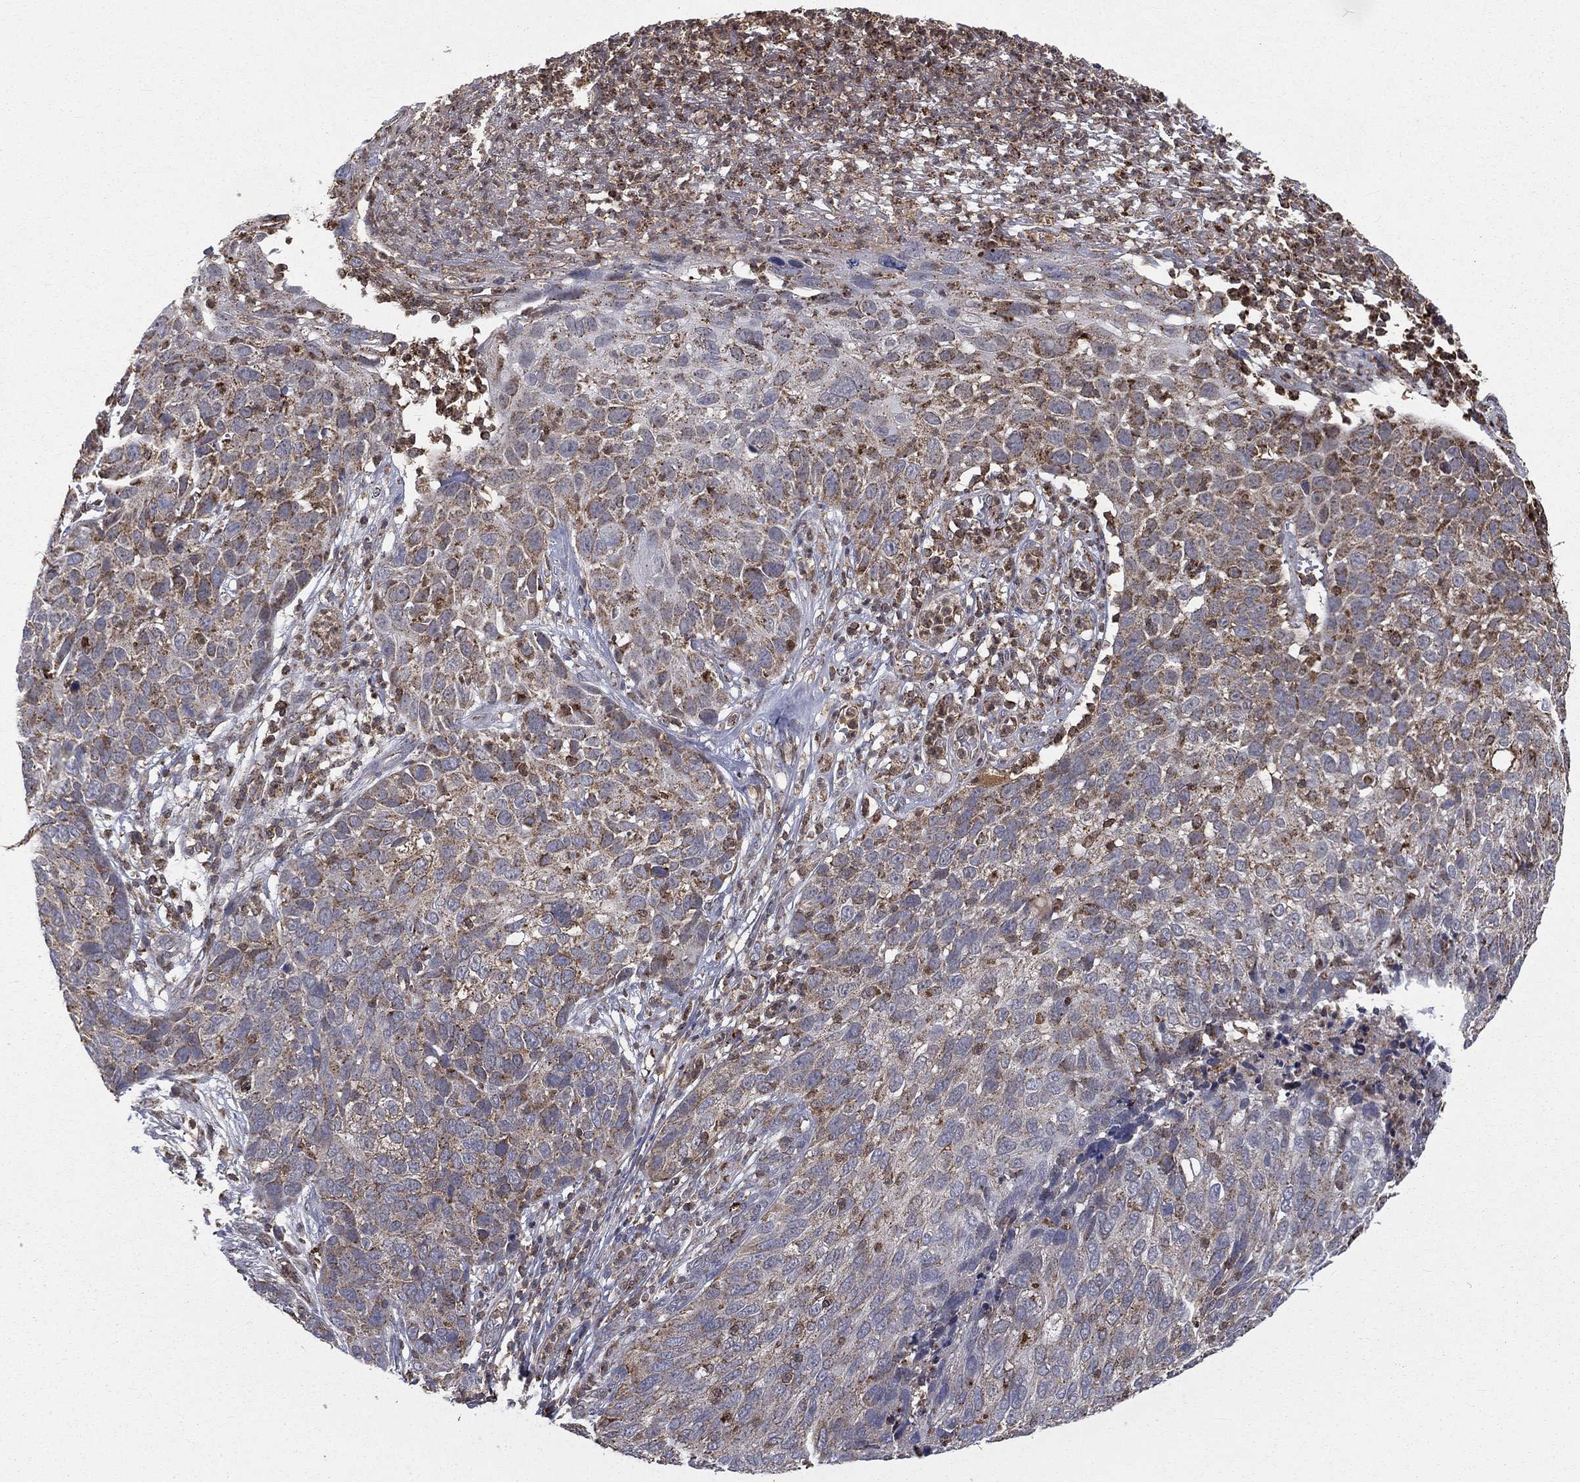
{"staining": {"intensity": "moderate", "quantity": "25%-75%", "location": "cytoplasmic/membranous"}, "tissue": "skin cancer", "cell_type": "Tumor cells", "image_type": "cancer", "snomed": [{"axis": "morphology", "description": "Squamous cell carcinoma, NOS"}, {"axis": "topography", "description": "Skin"}], "caption": "The immunohistochemical stain highlights moderate cytoplasmic/membranous positivity in tumor cells of skin cancer tissue.", "gene": "RIN3", "patient": {"sex": "male", "age": 92}}